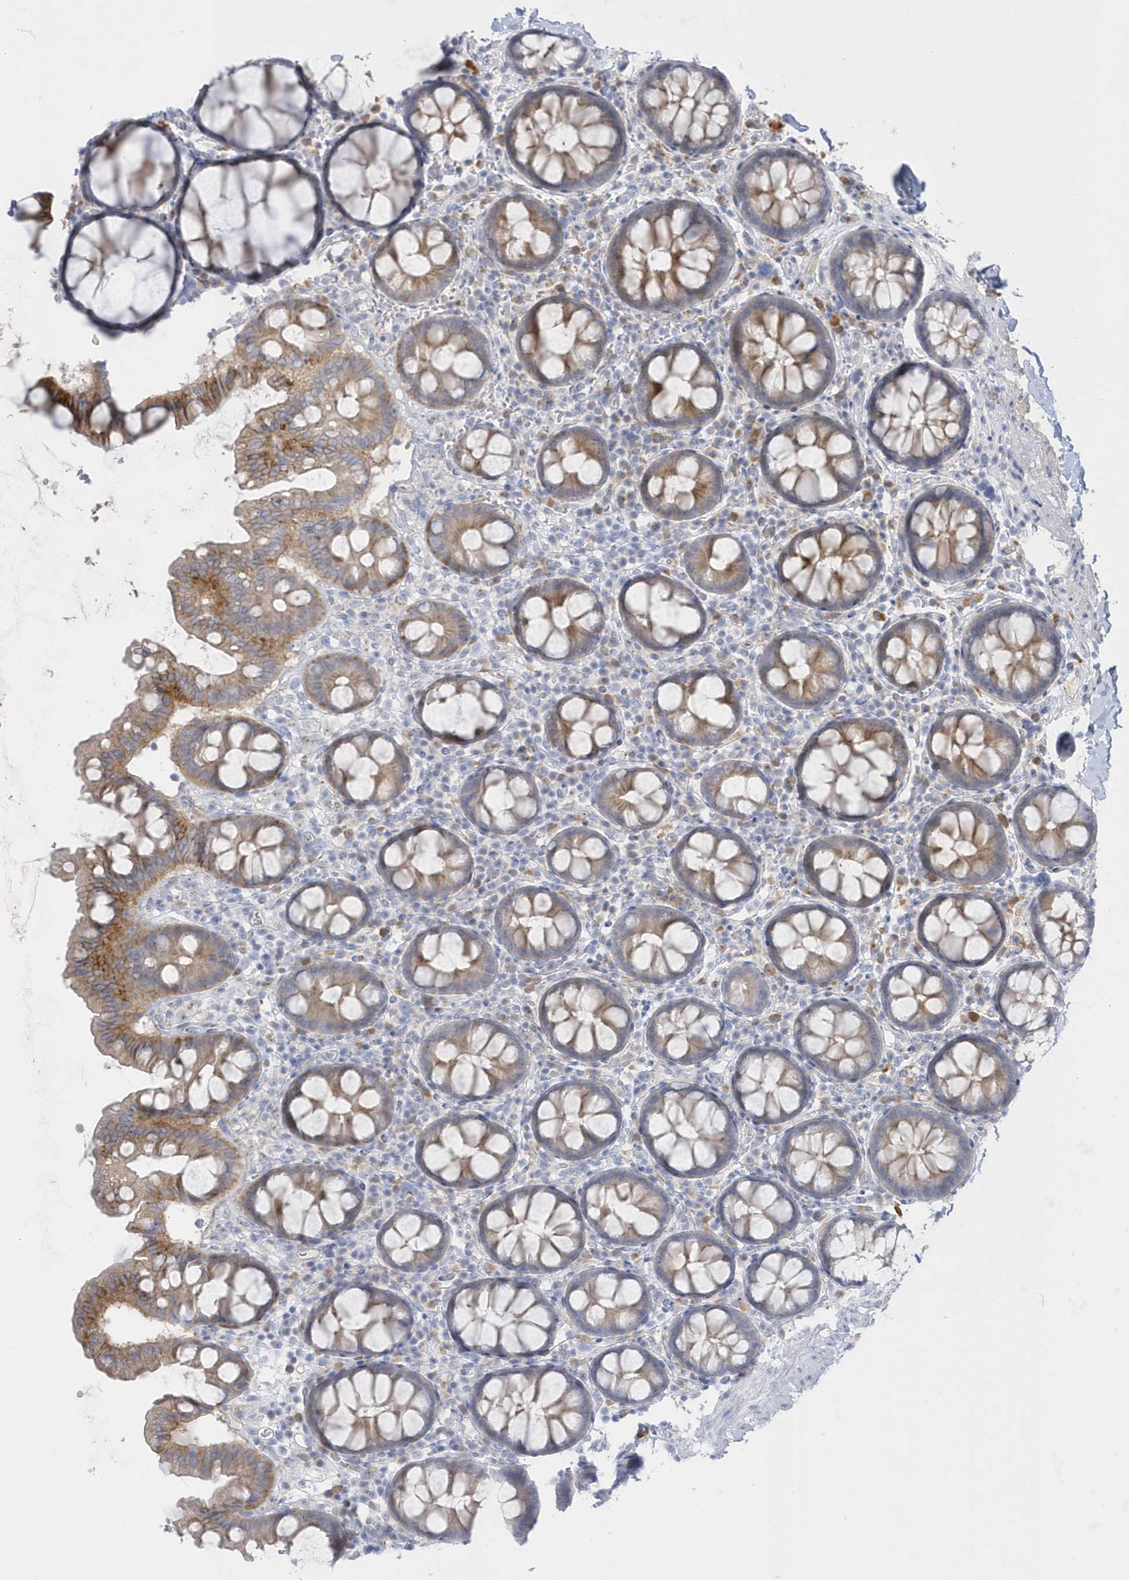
{"staining": {"intensity": "negative", "quantity": "none", "location": "none"}, "tissue": "colon", "cell_type": "Endothelial cells", "image_type": "normal", "snomed": [{"axis": "morphology", "description": "Normal tissue, NOS"}, {"axis": "topography", "description": "Colon"}], "caption": "Endothelial cells are negative for protein expression in normal human colon.", "gene": "SEMA3D", "patient": {"sex": "female", "age": 79}}